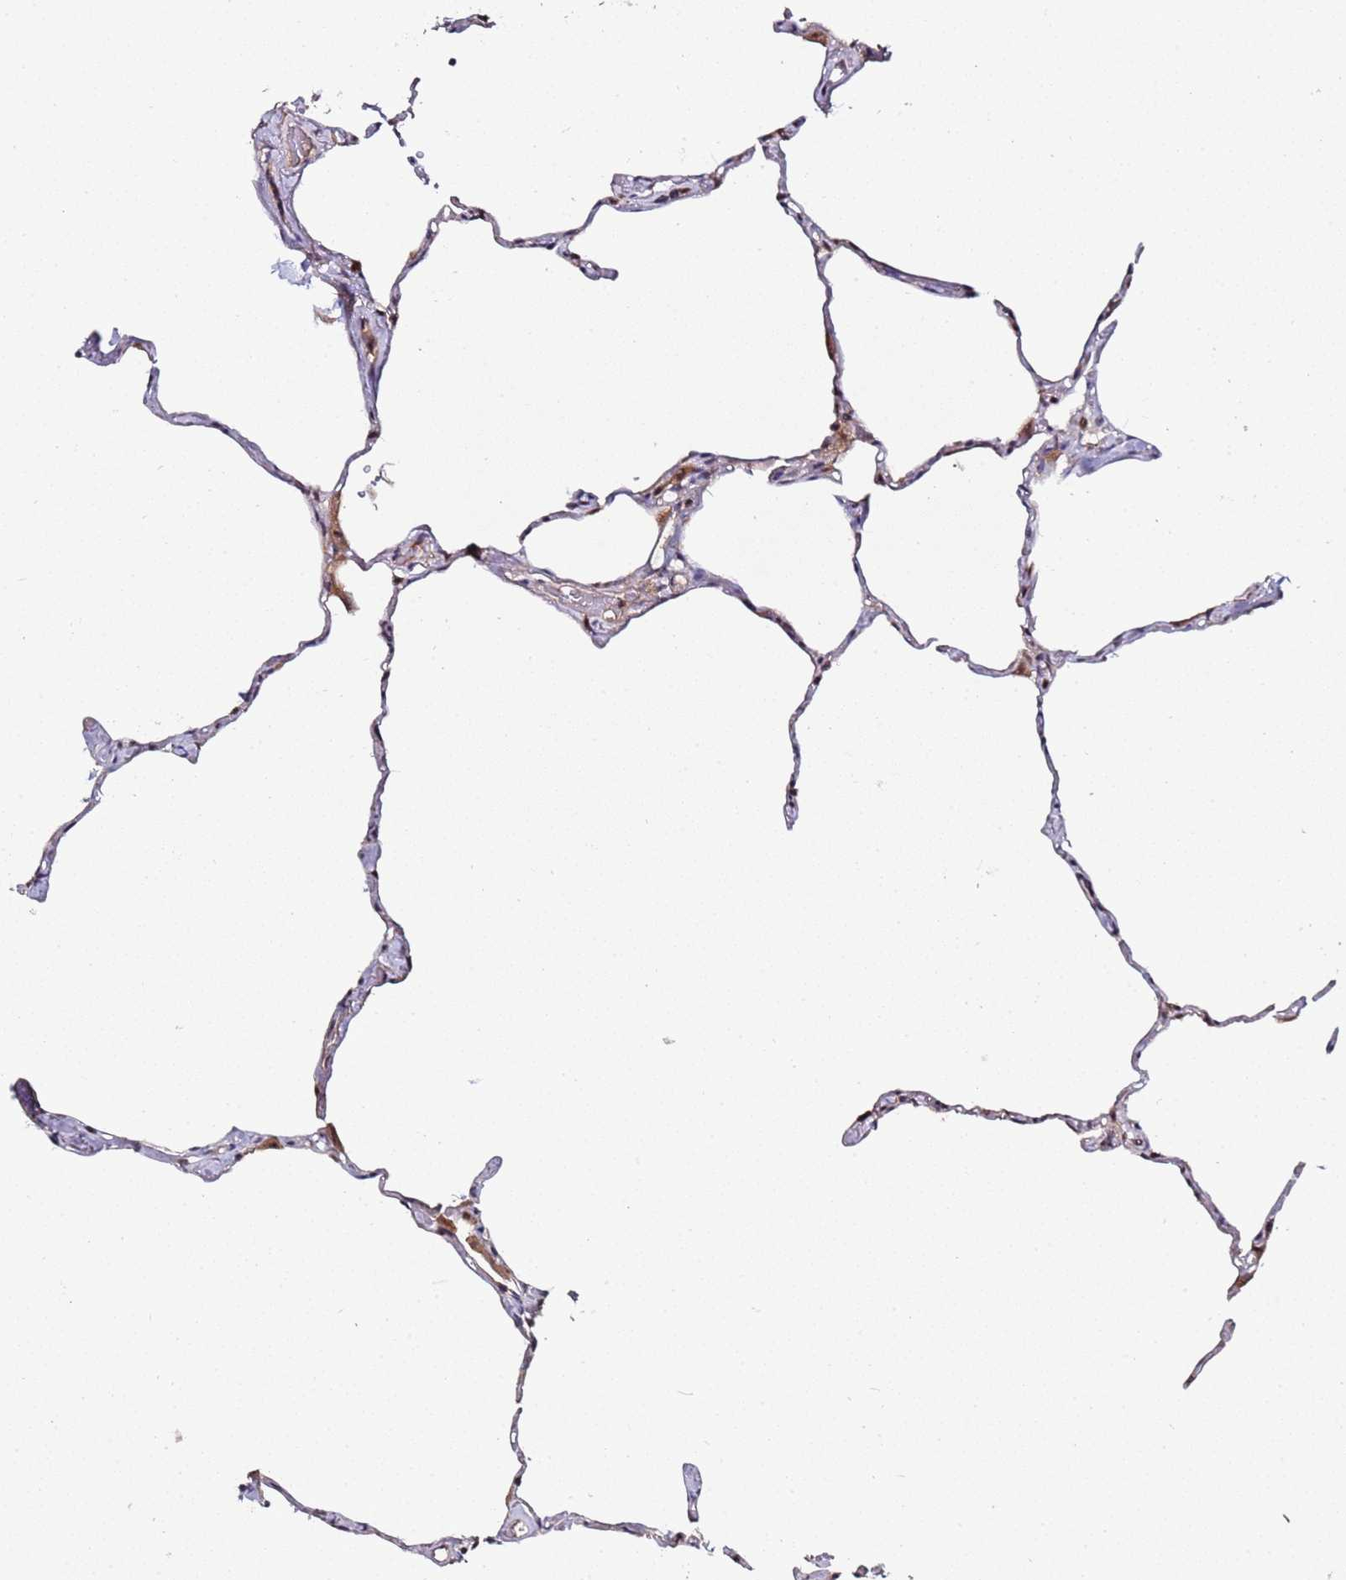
{"staining": {"intensity": "weak", "quantity": "<25%", "location": "nuclear"}, "tissue": "lung", "cell_type": "Alveolar cells", "image_type": "normal", "snomed": [{"axis": "morphology", "description": "Normal tissue, NOS"}, {"axis": "topography", "description": "Lung"}], "caption": "High power microscopy photomicrograph of an immunohistochemistry histopathology image of normal lung, revealing no significant positivity in alveolar cells.", "gene": "KRI1", "patient": {"sex": "male", "age": 65}}